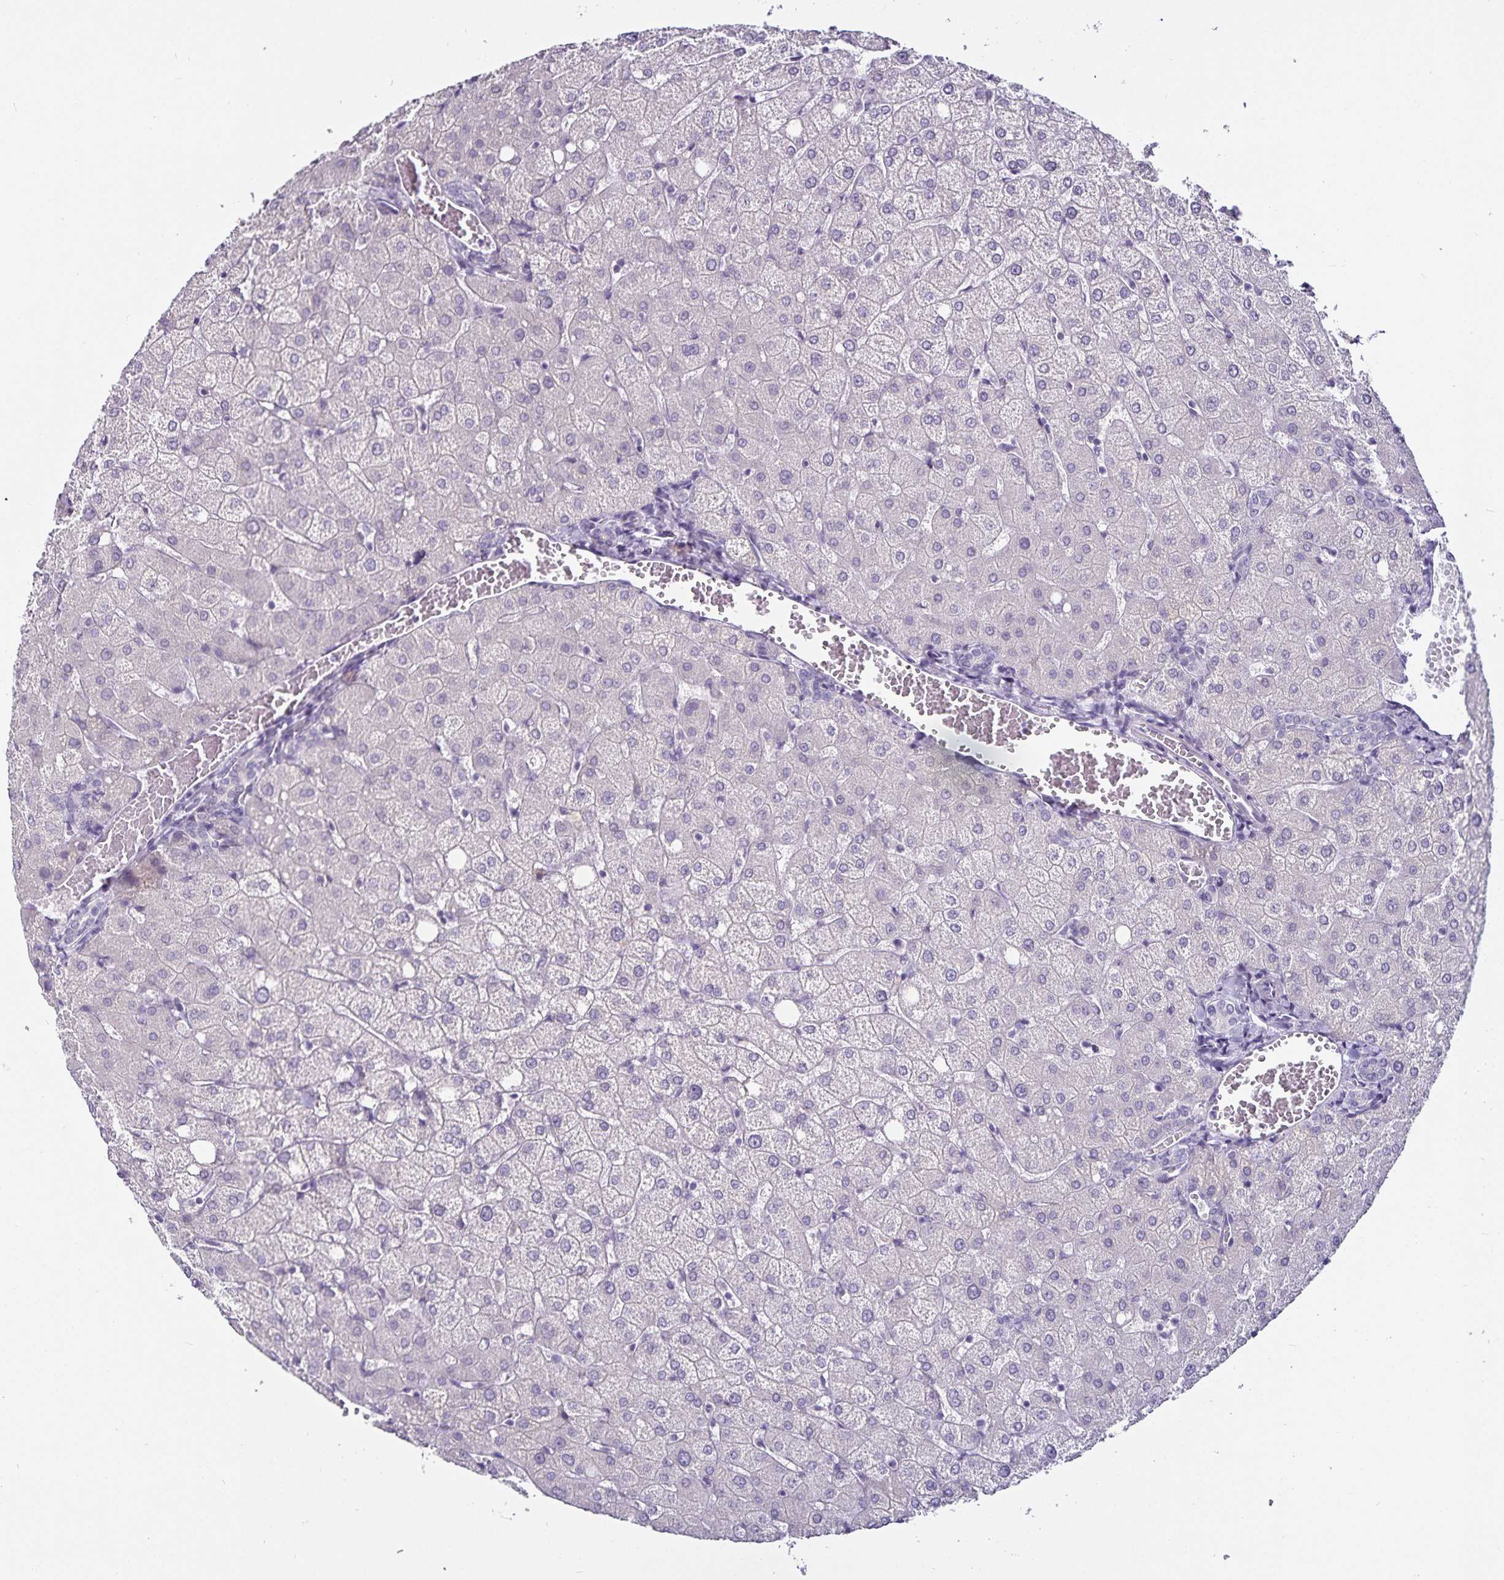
{"staining": {"intensity": "negative", "quantity": "none", "location": "none"}, "tissue": "liver", "cell_type": "Cholangiocytes", "image_type": "normal", "snomed": [{"axis": "morphology", "description": "Normal tissue, NOS"}, {"axis": "topography", "description": "Liver"}], "caption": "Immunohistochemistry of benign human liver reveals no positivity in cholangiocytes. Nuclei are stained in blue.", "gene": "CA12", "patient": {"sex": "female", "age": 54}}